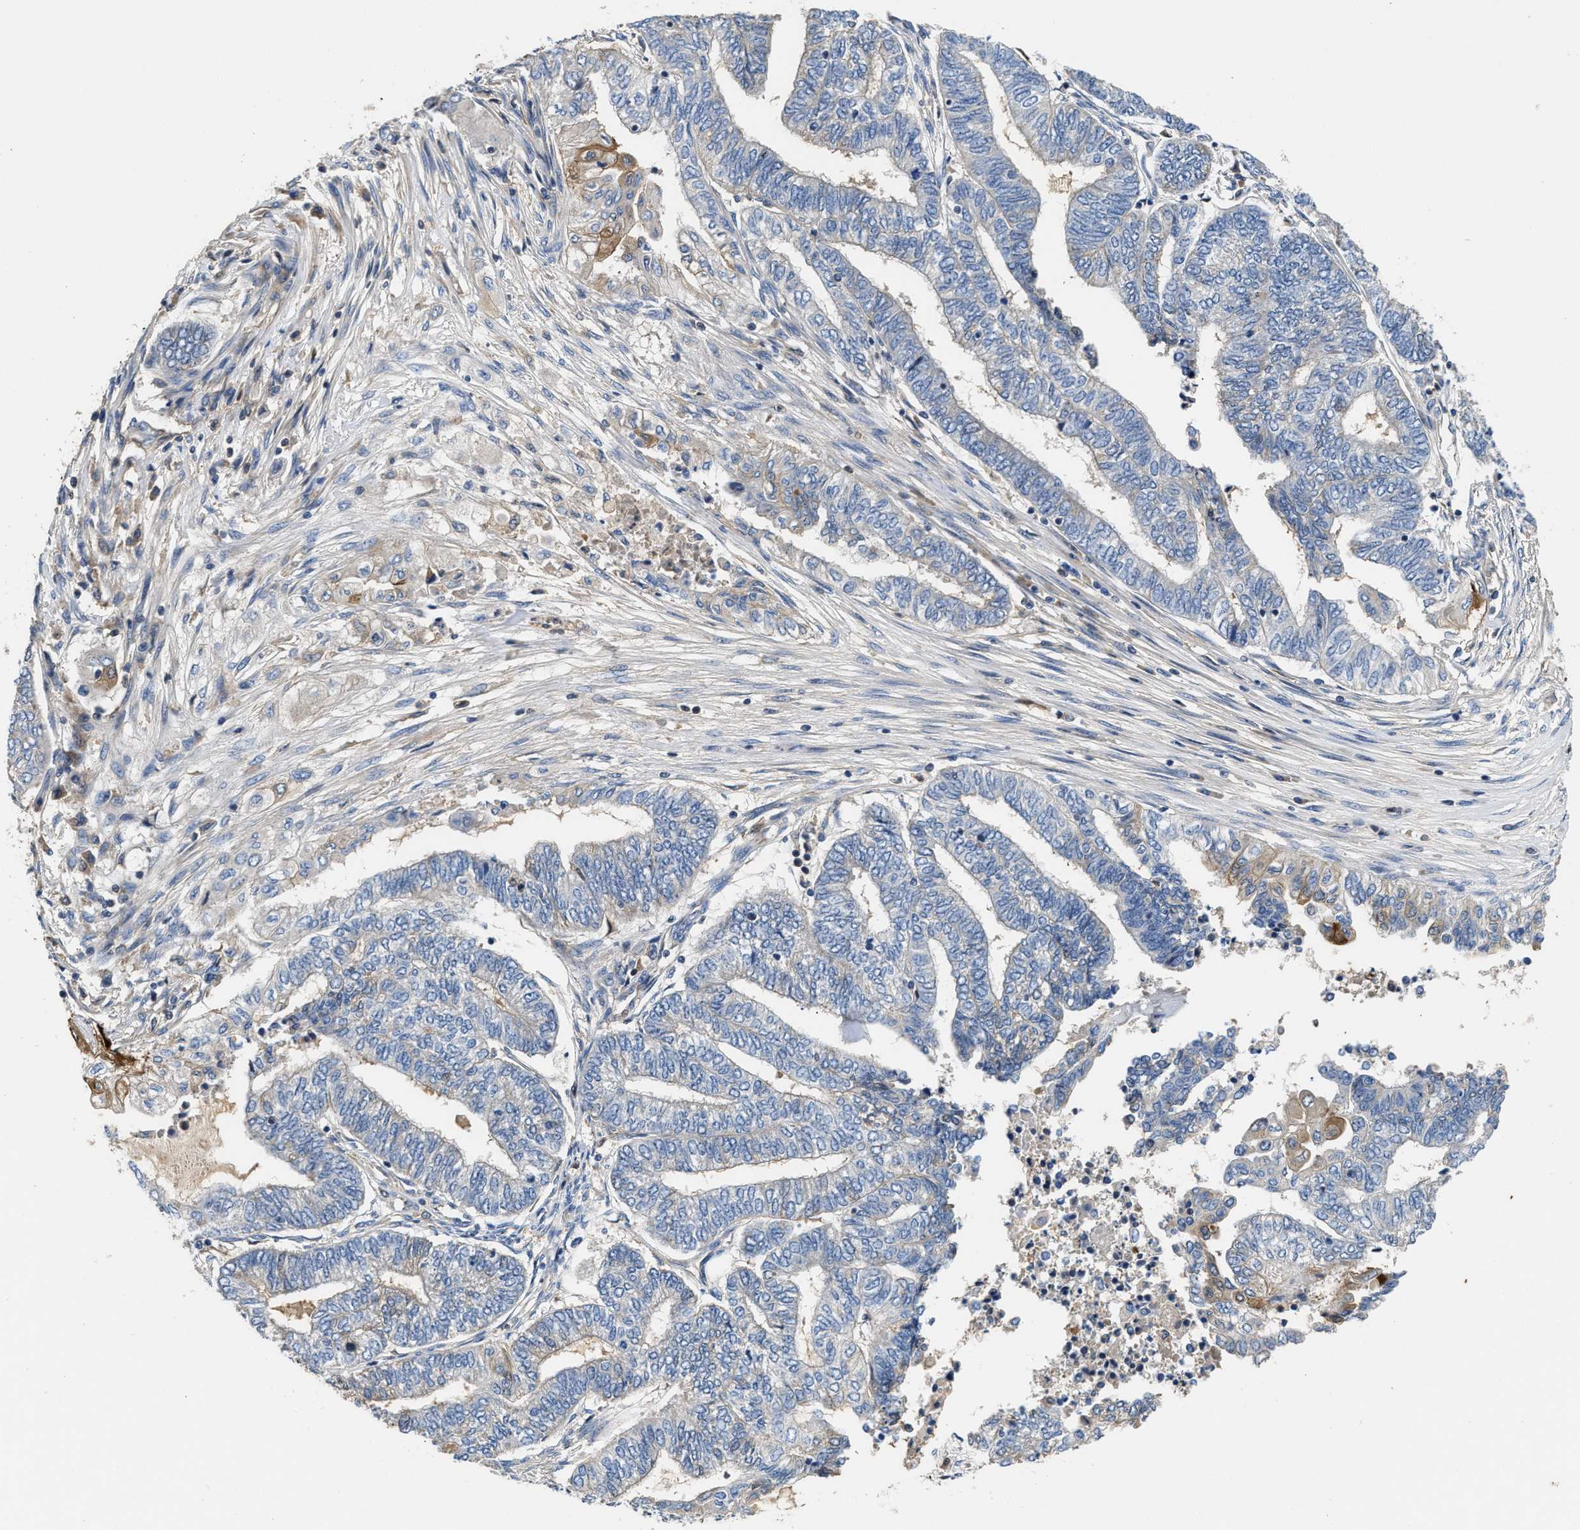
{"staining": {"intensity": "negative", "quantity": "none", "location": "none"}, "tissue": "endometrial cancer", "cell_type": "Tumor cells", "image_type": "cancer", "snomed": [{"axis": "morphology", "description": "Adenocarcinoma, NOS"}, {"axis": "topography", "description": "Uterus"}, {"axis": "topography", "description": "Endometrium"}], "caption": "This is an immunohistochemistry (IHC) histopathology image of endometrial cancer (adenocarcinoma). There is no expression in tumor cells.", "gene": "OSTF1", "patient": {"sex": "female", "age": 70}}